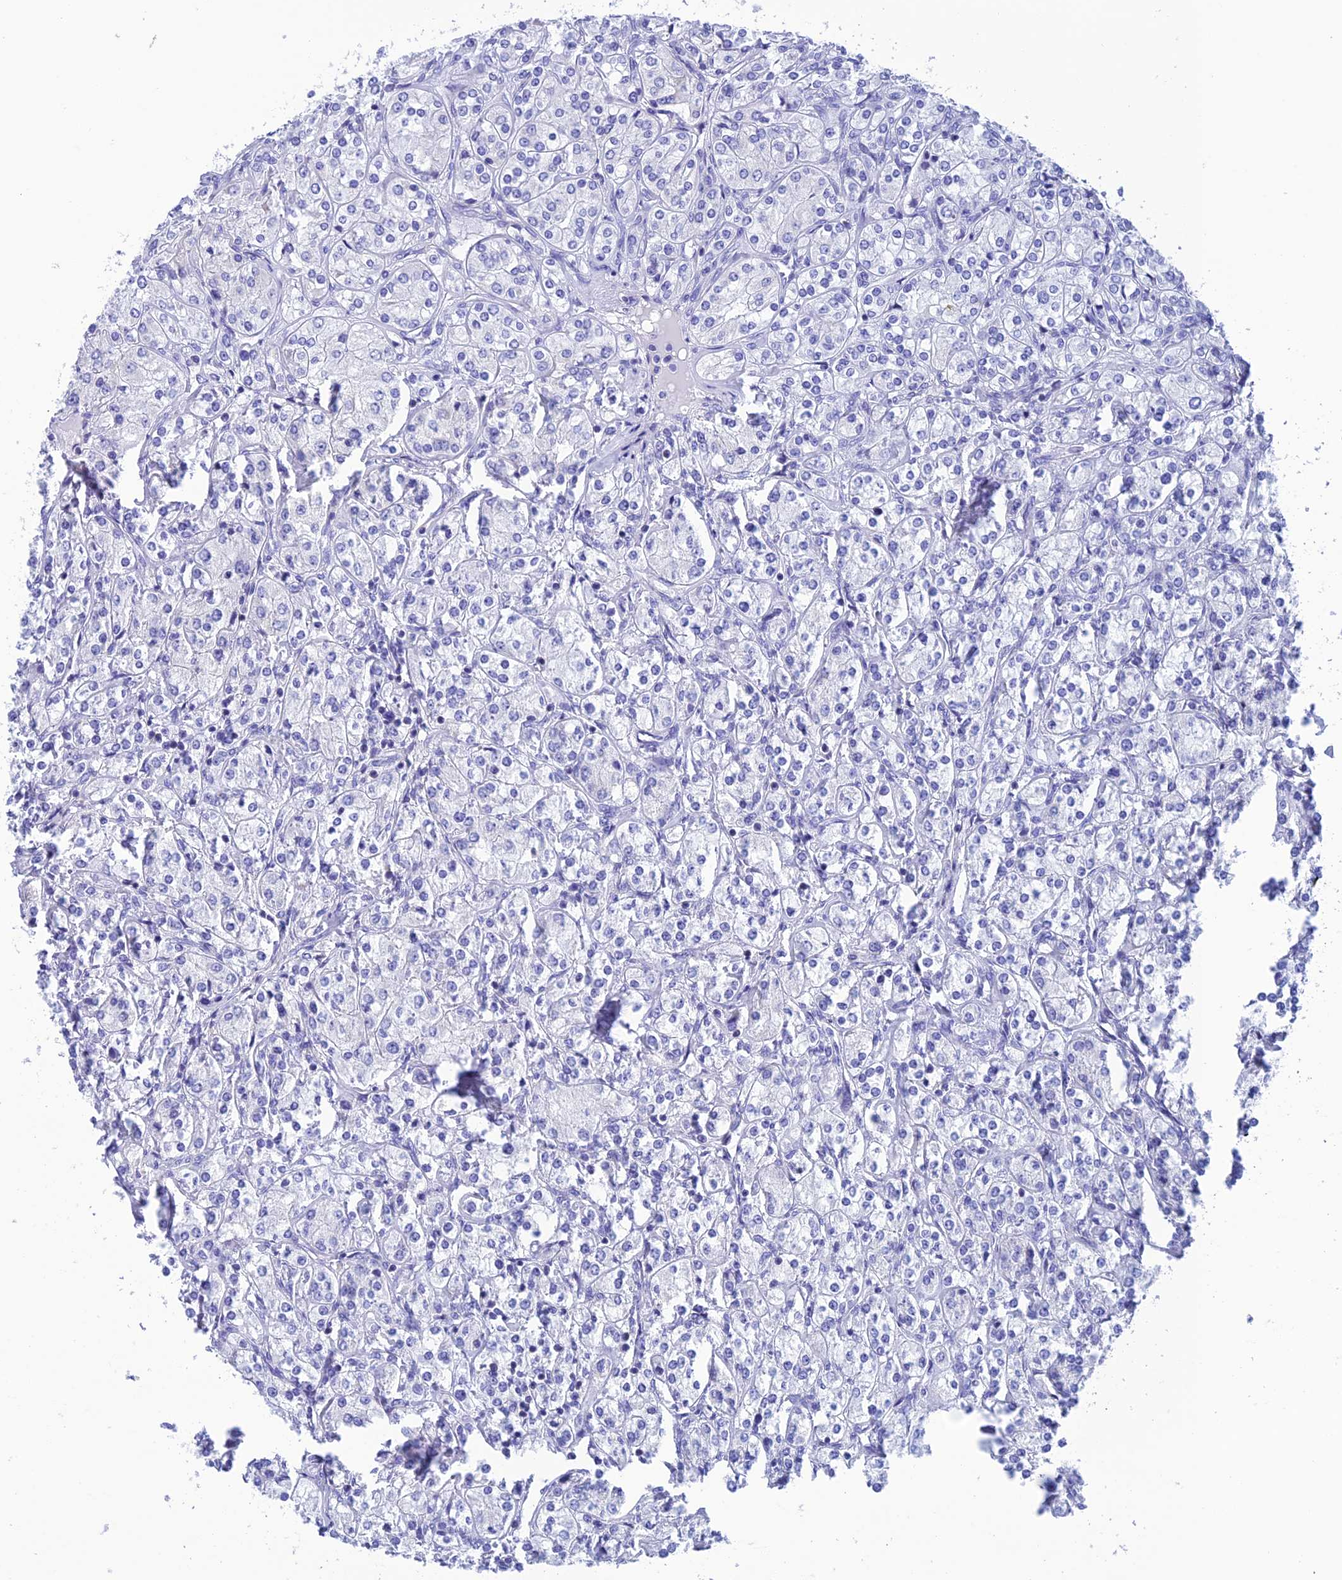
{"staining": {"intensity": "negative", "quantity": "none", "location": "none"}, "tissue": "renal cancer", "cell_type": "Tumor cells", "image_type": "cancer", "snomed": [{"axis": "morphology", "description": "Adenocarcinoma, NOS"}, {"axis": "topography", "description": "Kidney"}], "caption": "Histopathology image shows no significant protein expression in tumor cells of renal cancer (adenocarcinoma).", "gene": "NXPE4", "patient": {"sex": "male", "age": 77}}